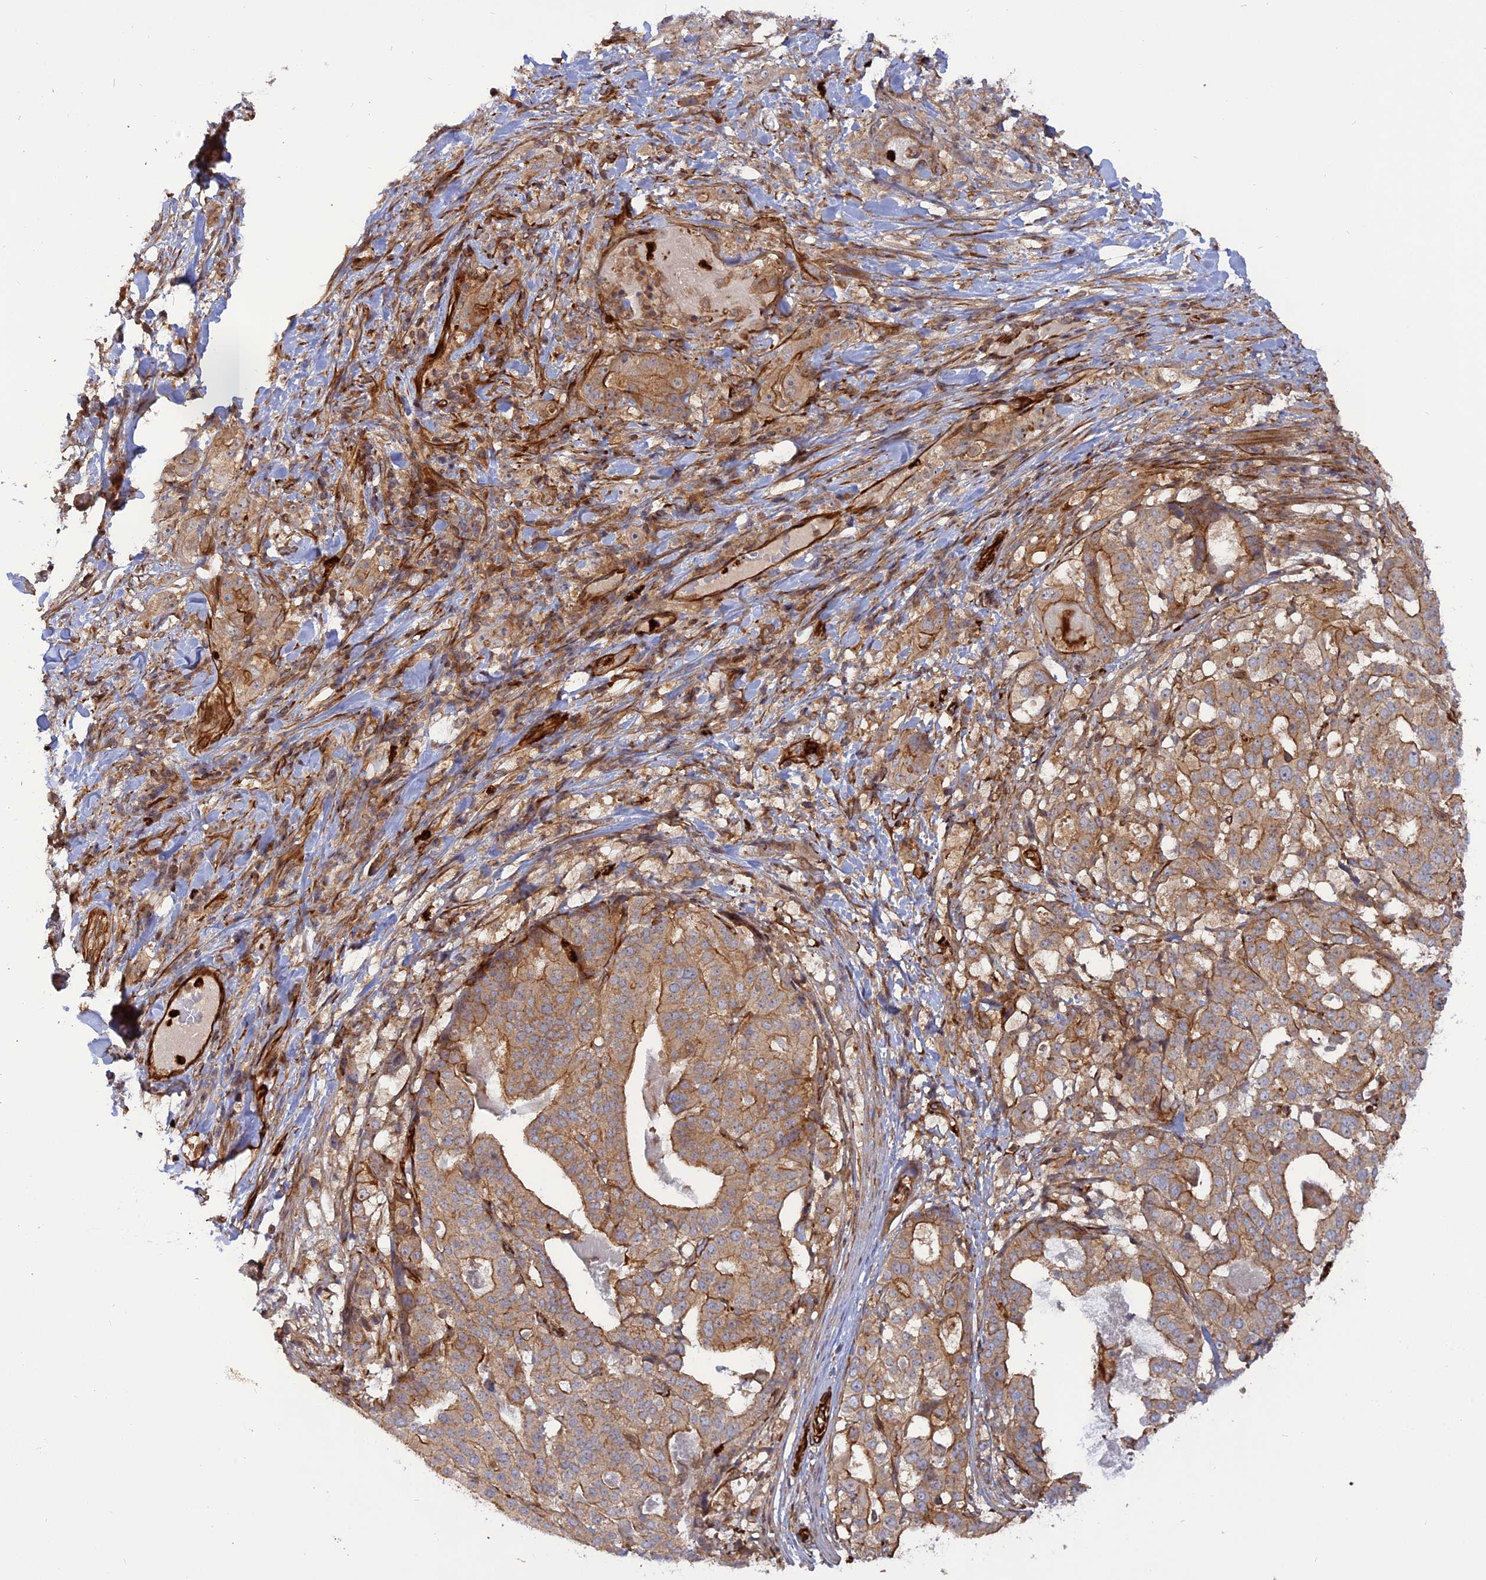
{"staining": {"intensity": "moderate", "quantity": ">75%", "location": "cytoplasmic/membranous"}, "tissue": "stomach cancer", "cell_type": "Tumor cells", "image_type": "cancer", "snomed": [{"axis": "morphology", "description": "Adenocarcinoma, NOS"}, {"axis": "topography", "description": "Stomach"}], "caption": "Tumor cells show medium levels of moderate cytoplasmic/membranous positivity in approximately >75% of cells in stomach cancer.", "gene": "PHLDB3", "patient": {"sex": "male", "age": 48}}